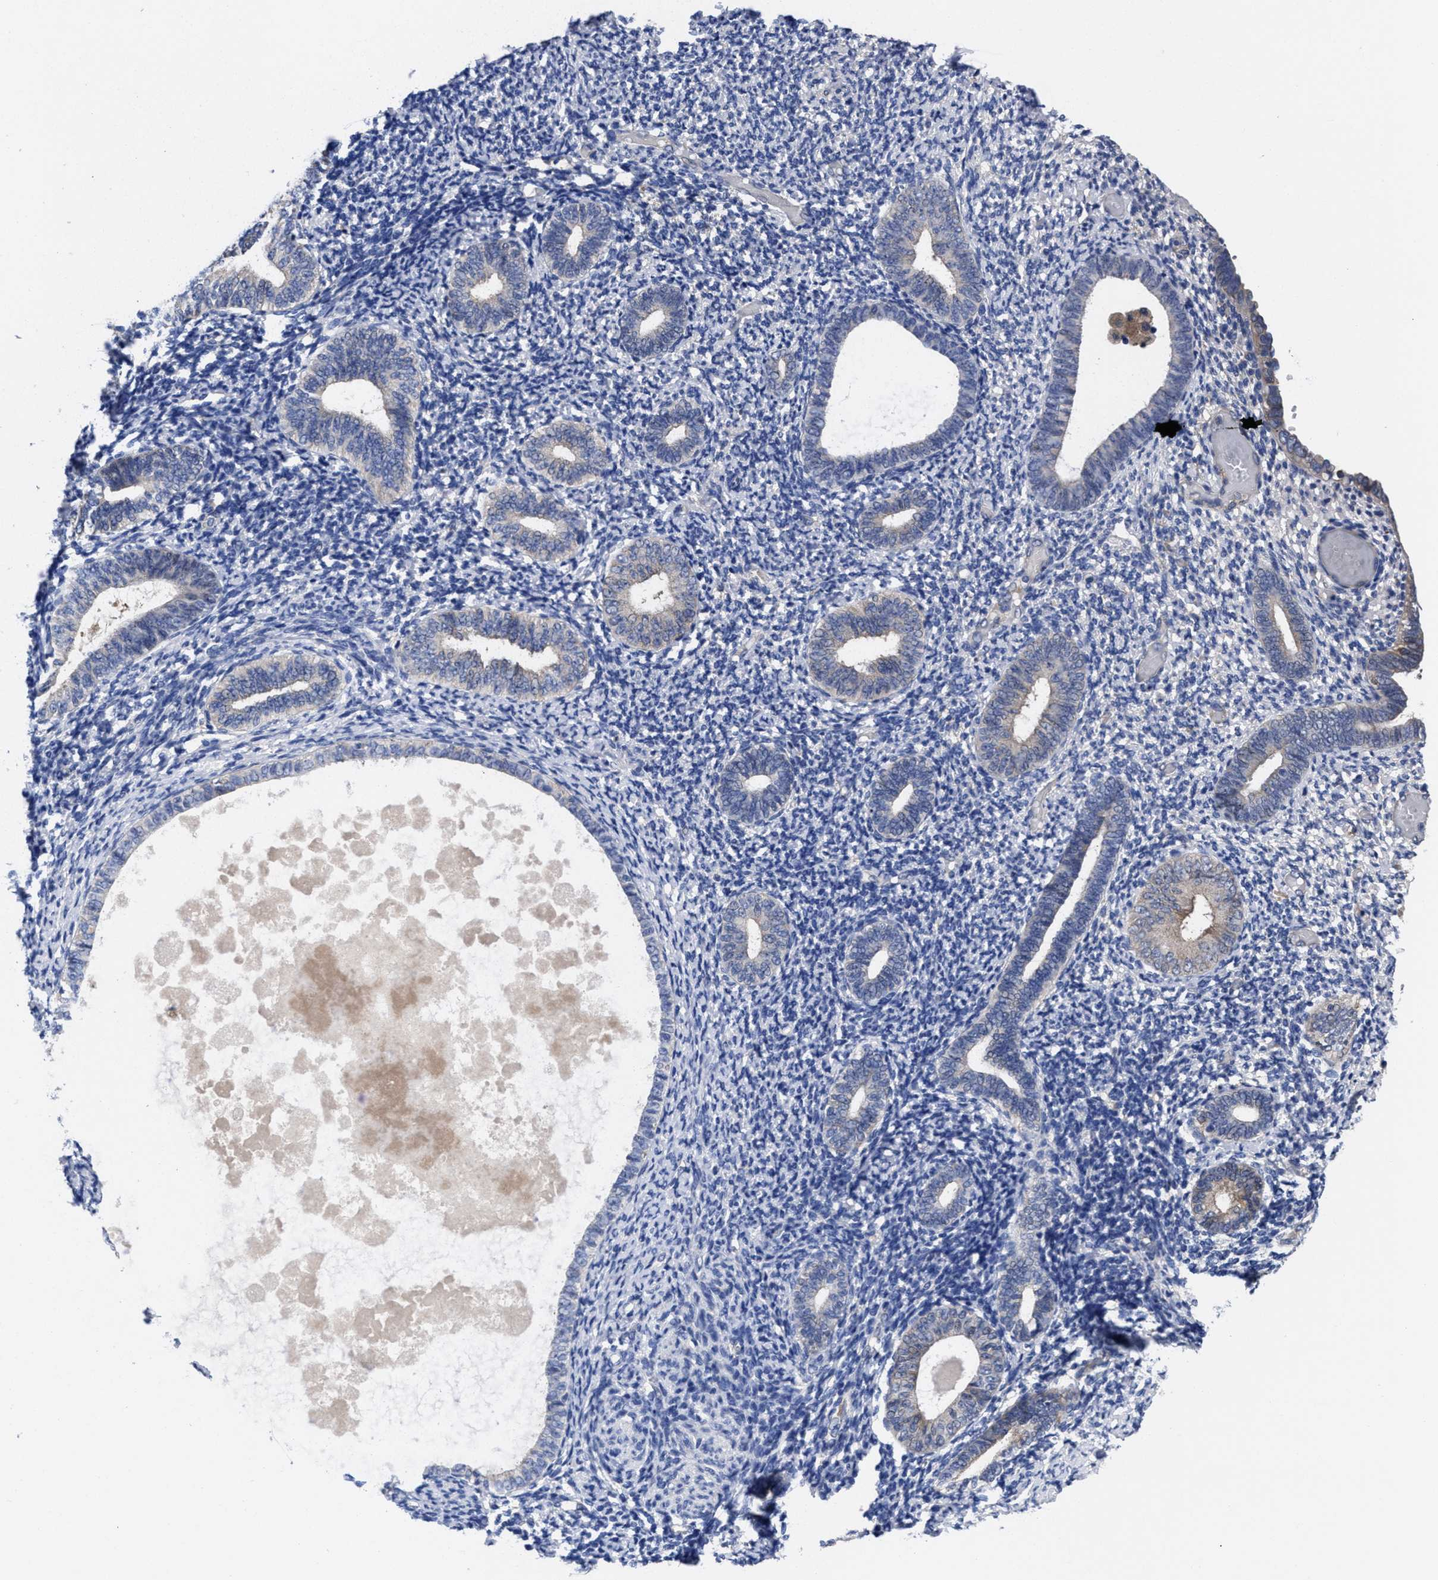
{"staining": {"intensity": "weak", "quantity": "<25%", "location": "cytoplasmic/membranous"}, "tissue": "endometrium", "cell_type": "Cells in endometrial stroma", "image_type": "normal", "snomed": [{"axis": "morphology", "description": "Normal tissue, NOS"}, {"axis": "topography", "description": "Endometrium"}], "caption": "Human endometrium stained for a protein using immunohistochemistry exhibits no positivity in cells in endometrial stroma.", "gene": "TXNDC17", "patient": {"sex": "female", "age": 66}}